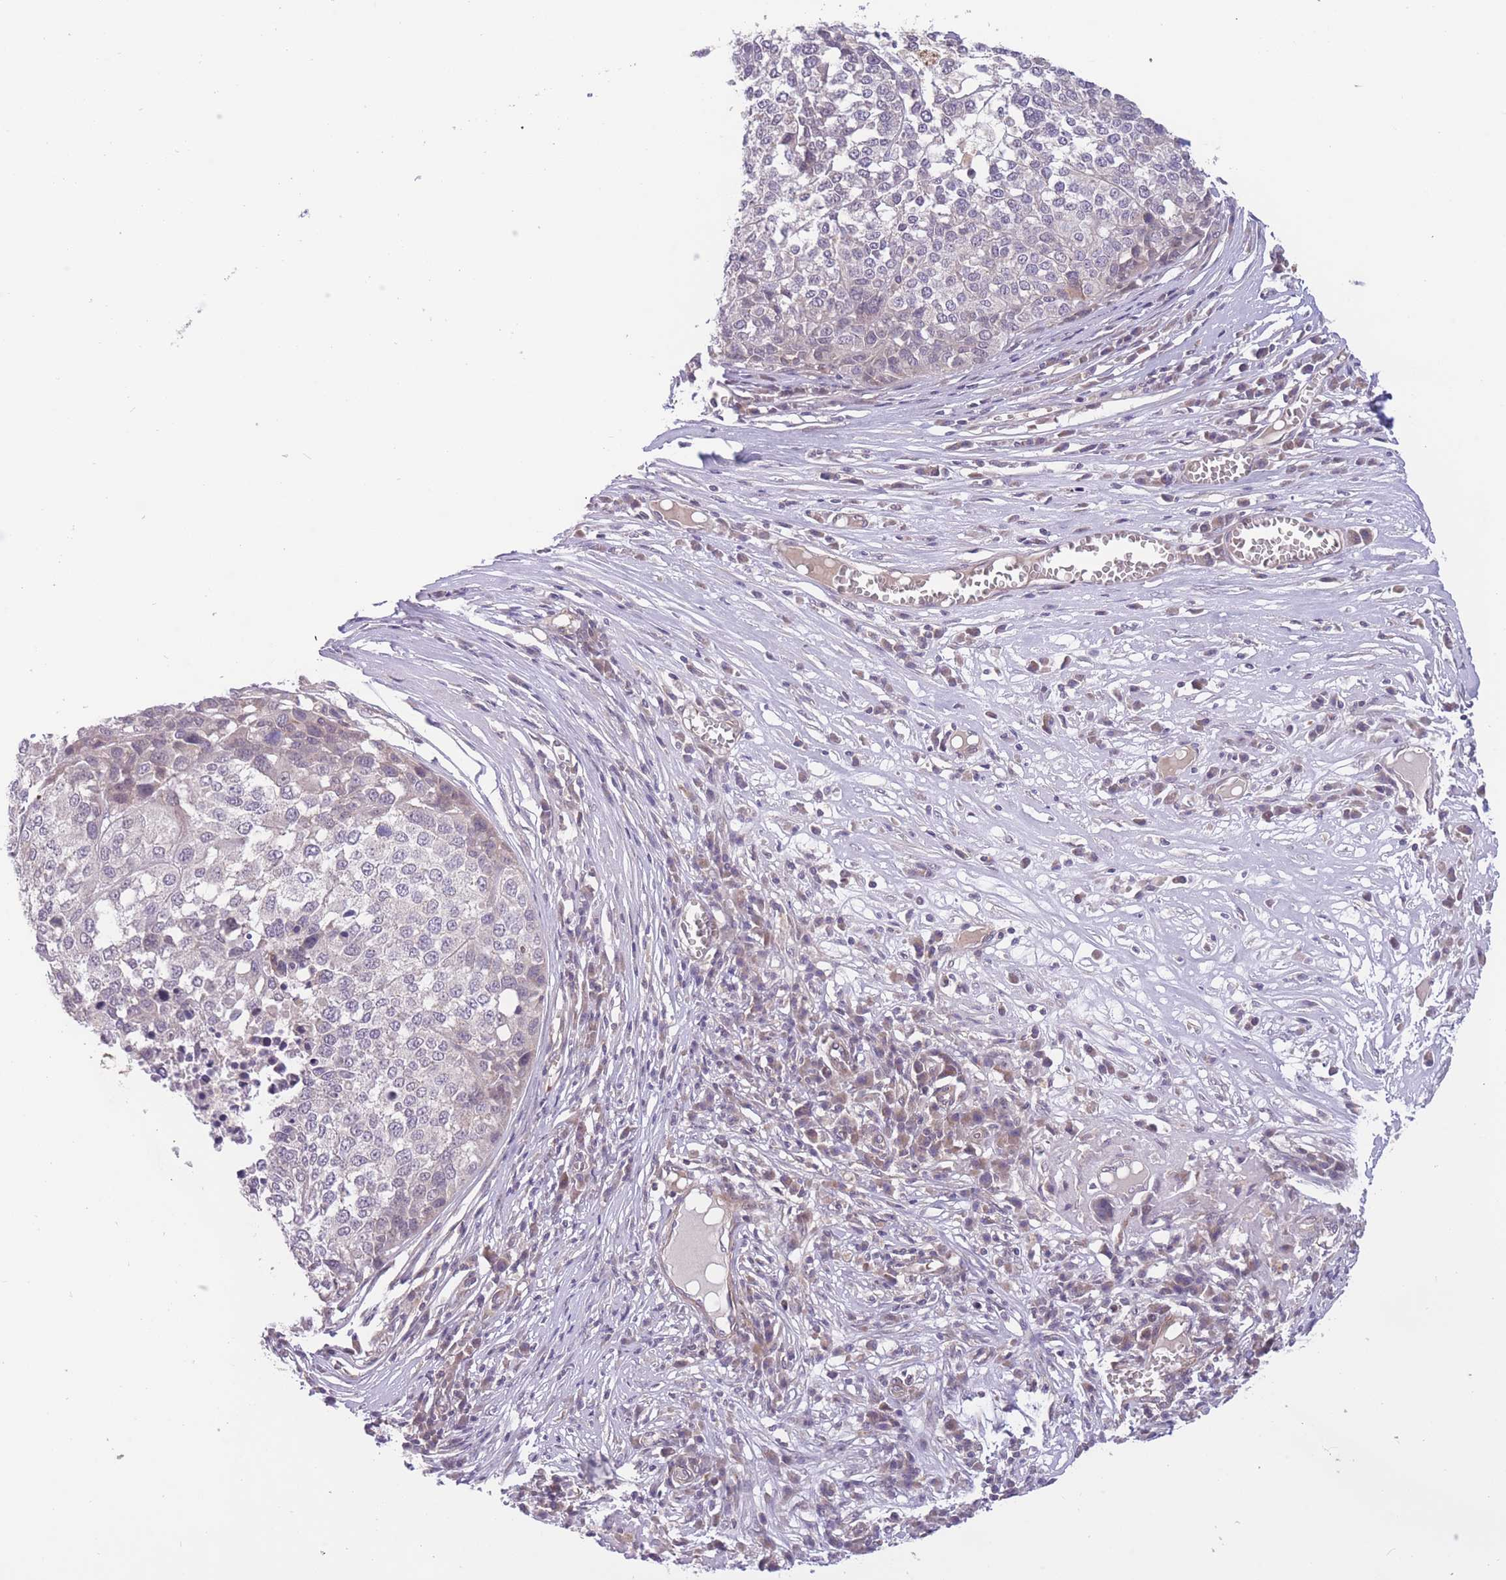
{"staining": {"intensity": "negative", "quantity": "none", "location": "none"}, "tissue": "melanoma", "cell_type": "Tumor cells", "image_type": "cancer", "snomed": [{"axis": "morphology", "description": "Malignant melanoma, Metastatic site"}, {"axis": "topography", "description": "Lymph node"}], "caption": "This image is of melanoma stained with immunohistochemistry (IHC) to label a protein in brown with the nuclei are counter-stained blue. There is no staining in tumor cells.", "gene": "FUT5", "patient": {"sex": "male", "age": 44}}